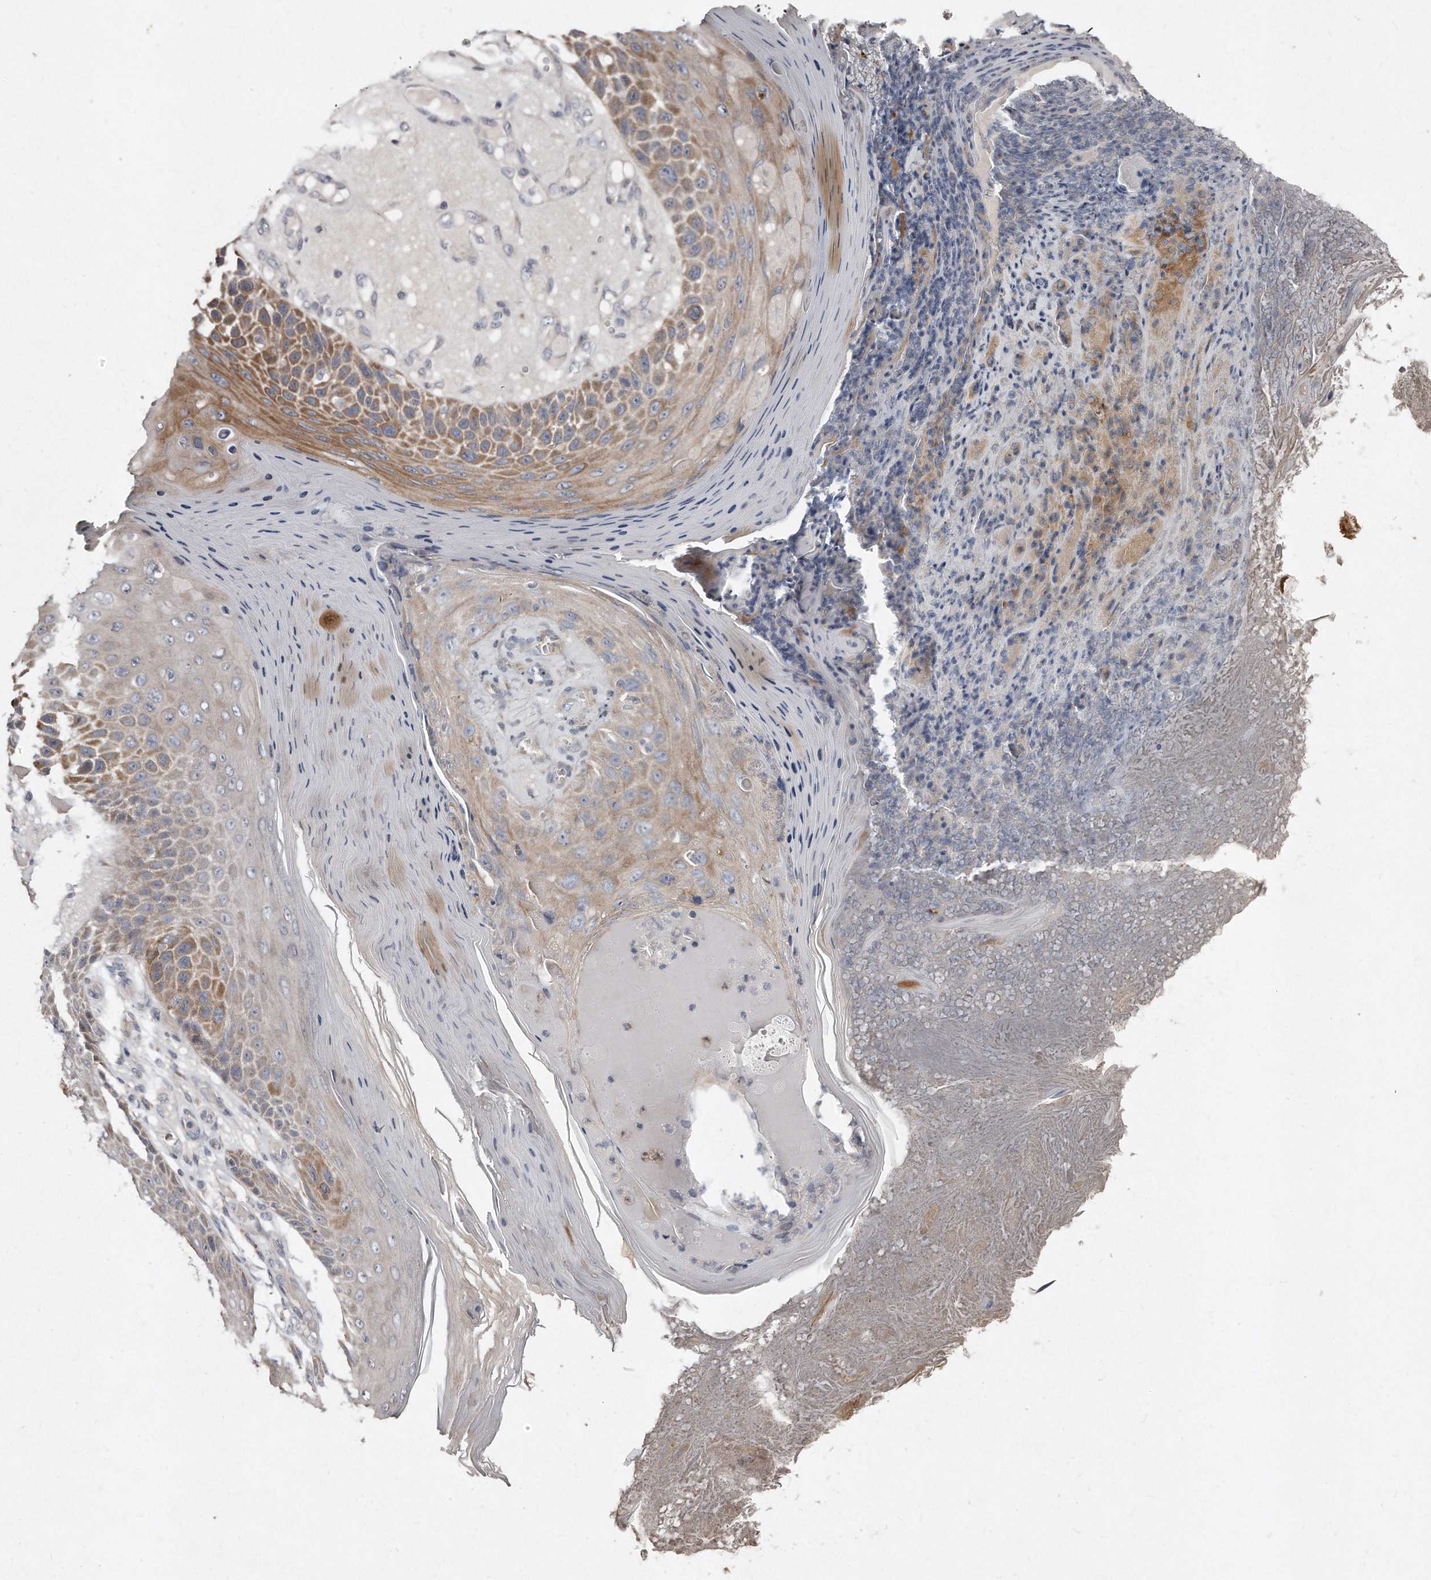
{"staining": {"intensity": "moderate", "quantity": "25%-75%", "location": "cytoplasmic/membranous"}, "tissue": "skin cancer", "cell_type": "Tumor cells", "image_type": "cancer", "snomed": [{"axis": "morphology", "description": "Squamous cell carcinoma, NOS"}, {"axis": "topography", "description": "Skin"}], "caption": "Immunohistochemistry (IHC) (DAB (3,3'-diaminobenzidine)) staining of skin squamous cell carcinoma demonstrates moderate cytoplasmic/membranous protein positivity in about 25%-75% of tumor cells.", "gene": "TECR", "patient": {"sex": "female", "age": 88}}